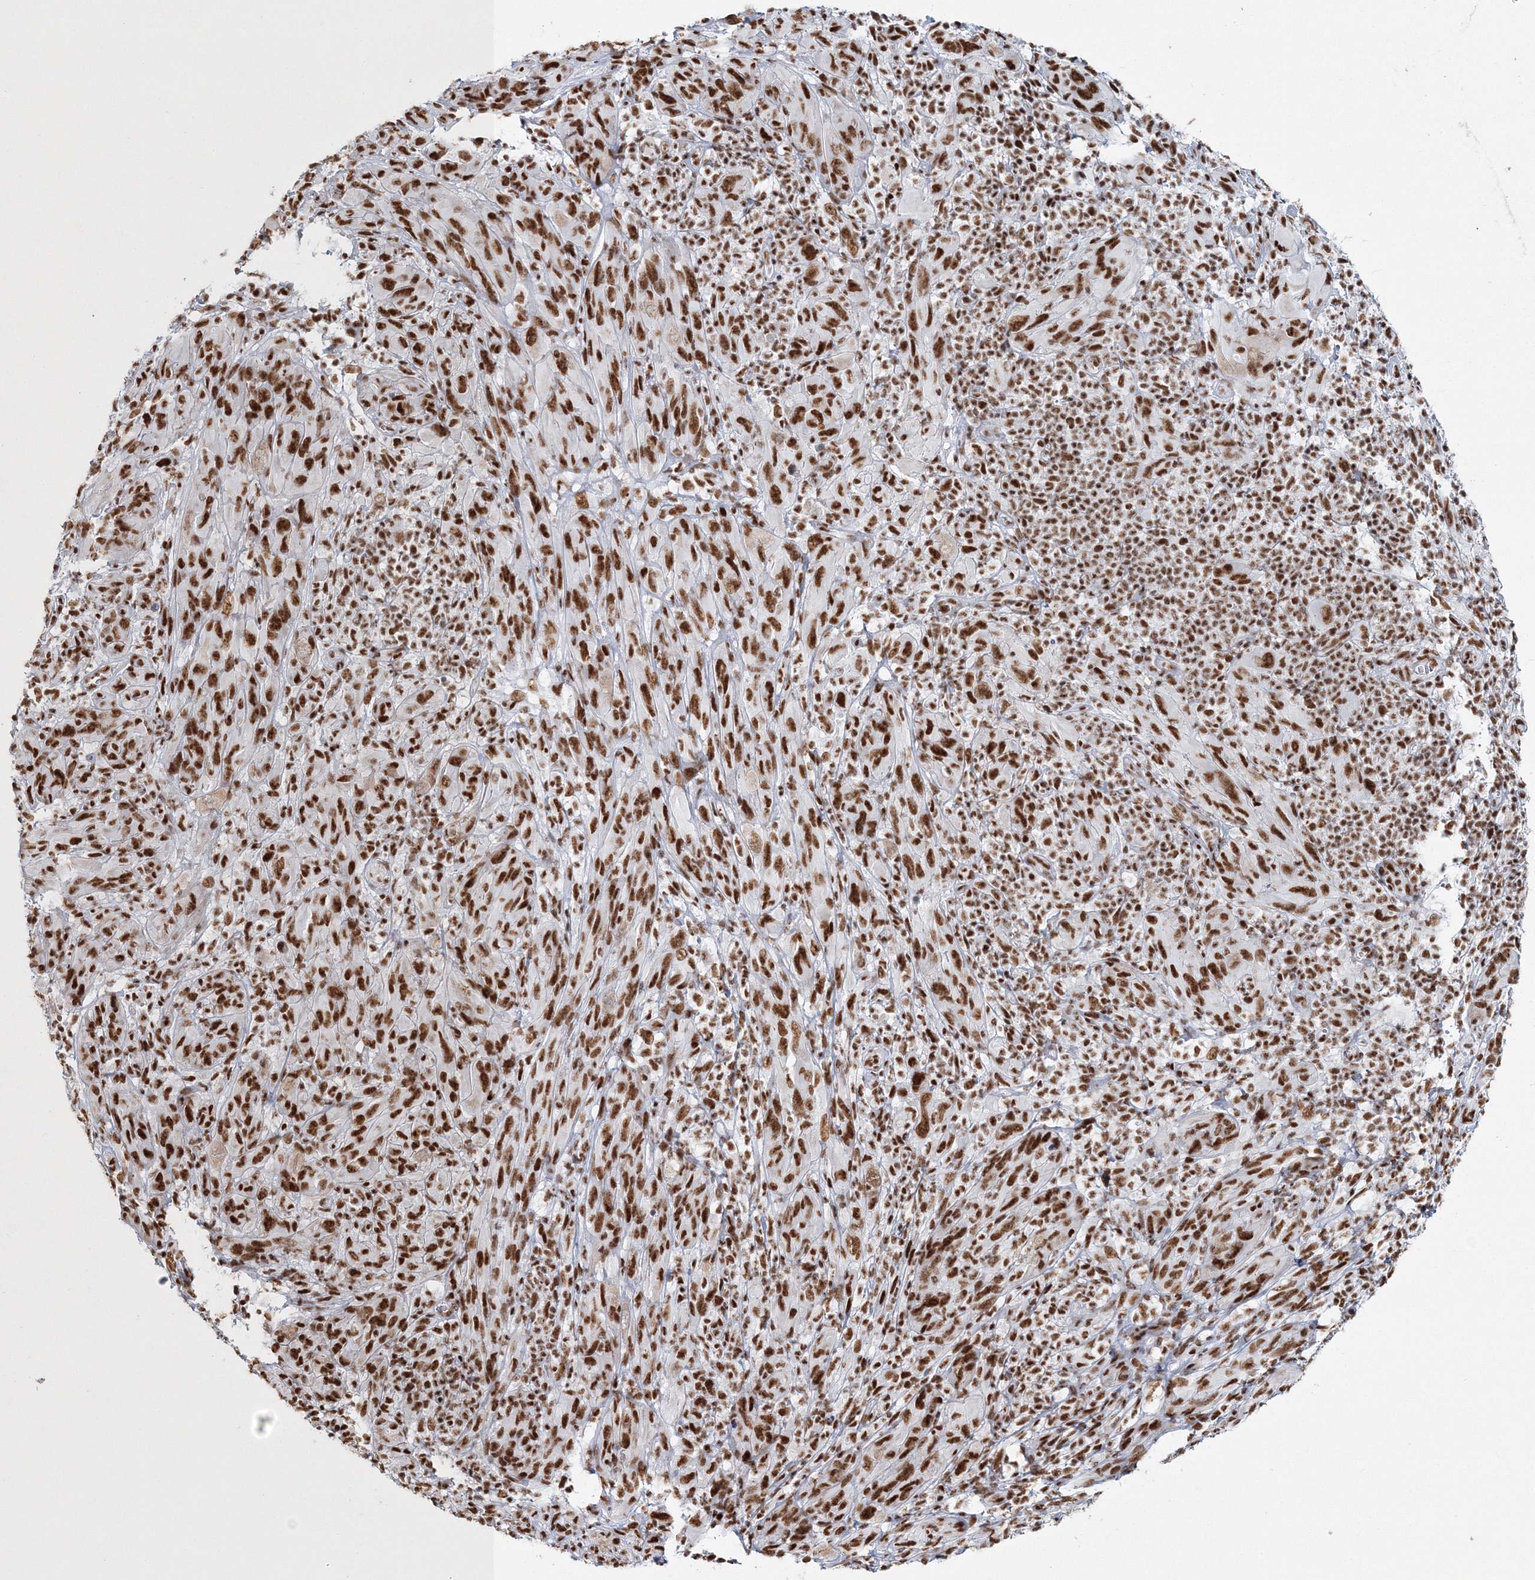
{"staining": {"intensity": "moderate", "quantity": ">75%", "location": "nuclear"}, "tissue": "melanoma", "cell_type": "Tumor cells", "image_type": "cancer", "snomed": [{"axis": "morphology", "description": "Malignant melanoma, NOS"}, {"axis": "topography", "description": "Skin of head"}], "caption": "A medium amount of moderate nuclear positivity is appreciated in approximately >75% of tumor cells in malignant melanoma tissue.", "gene": "QRICH1", "patient": {"sex": "male", "age": 96}}